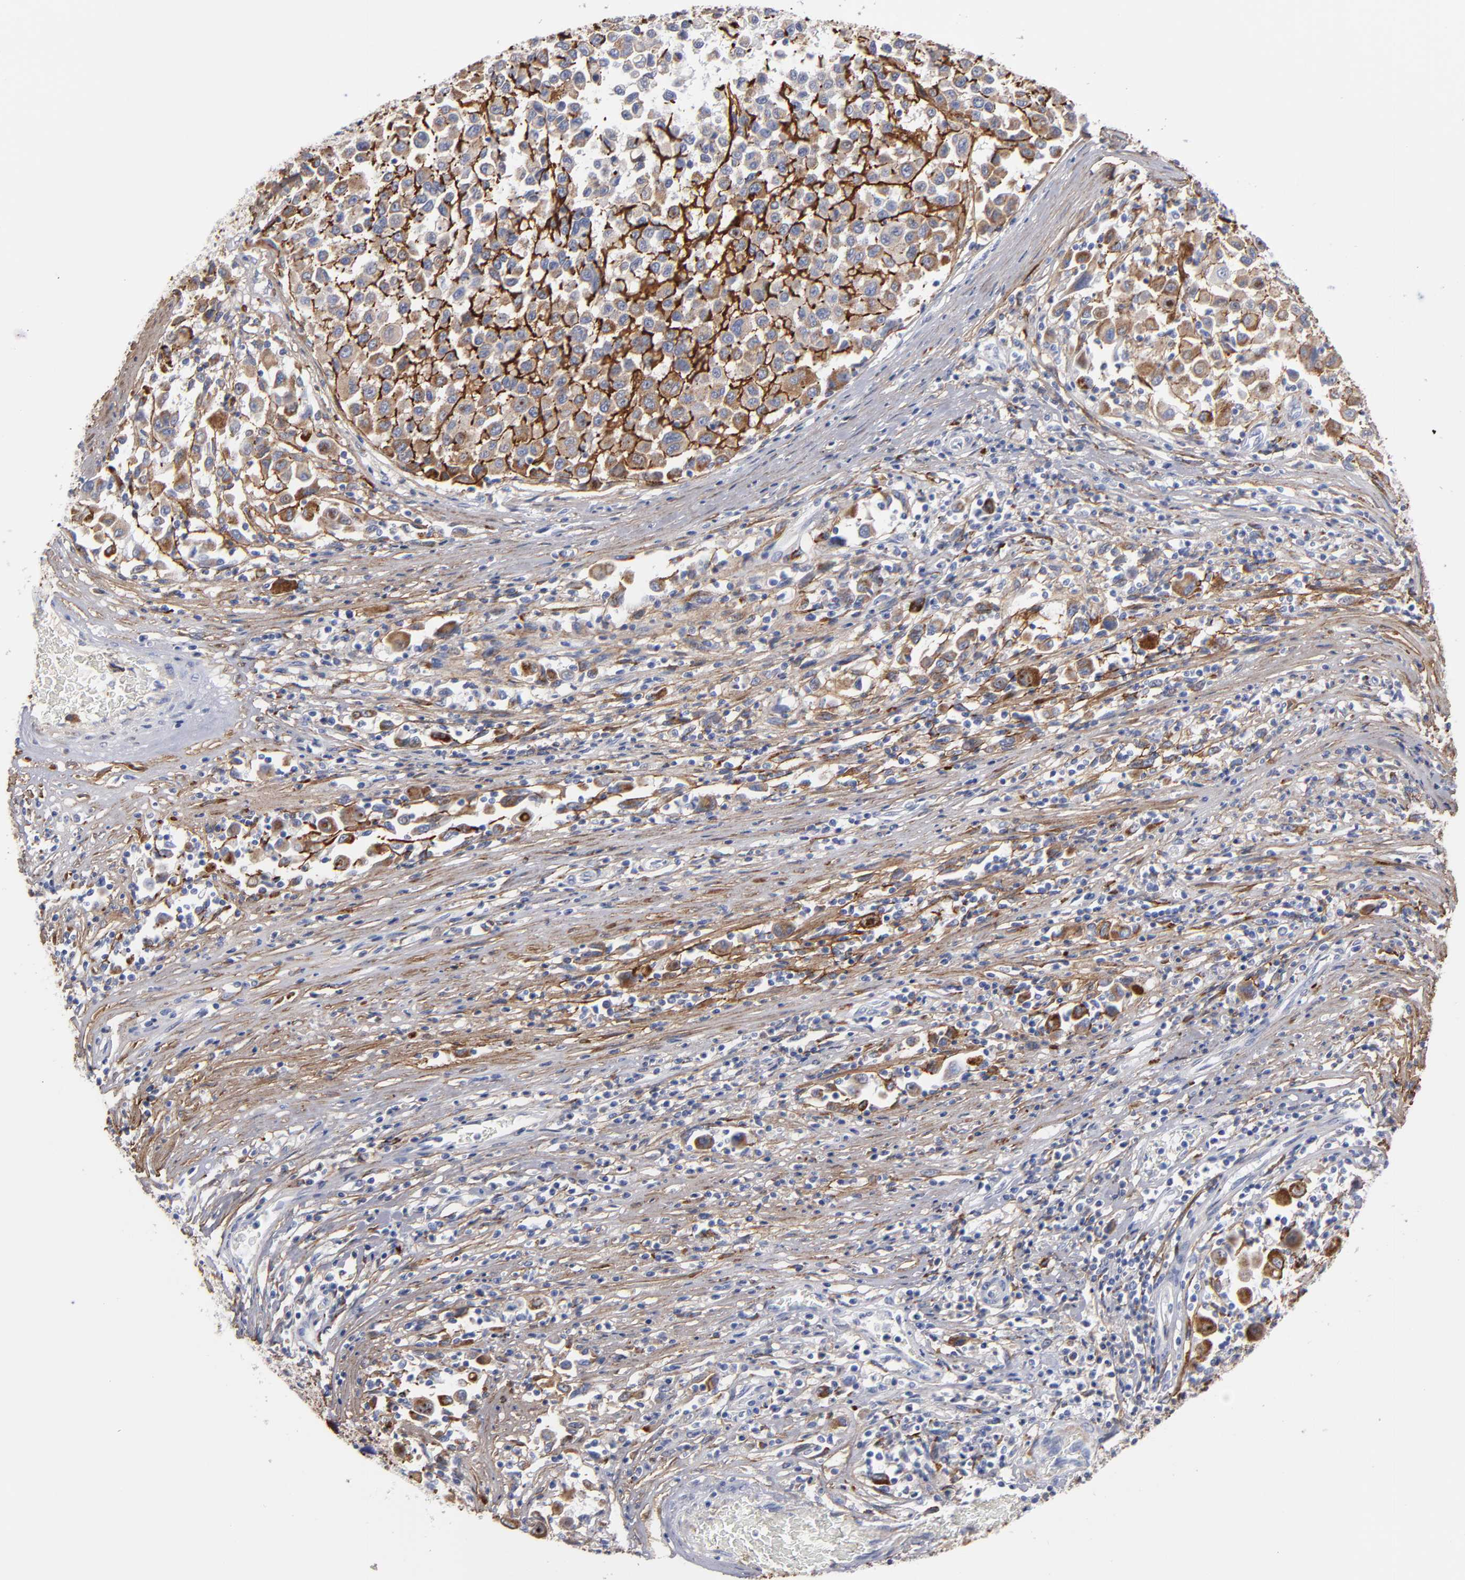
{"staining": {"intensity": "moderate", "quantity": ">75%", "location": "cytoplasmic/membranous"}, "tissue": "melanoma", "cell_type": "Tumor cells", "image_type": "cancer", "snomed": [{"axis": "morphology", "description": "Malignant melanoma, Metastatic site"}, {"axis": "topography", "description": "Lymph node"}], "caption": "This photomicrograph displays IHC staining of human malignant melanoma (metastatic site), with medium moderate cytoplasmic/membranous staining in about >75% of tumor cells.", "gene": "EMILIN1", "patient": {"sex": "male", "age": 61}}